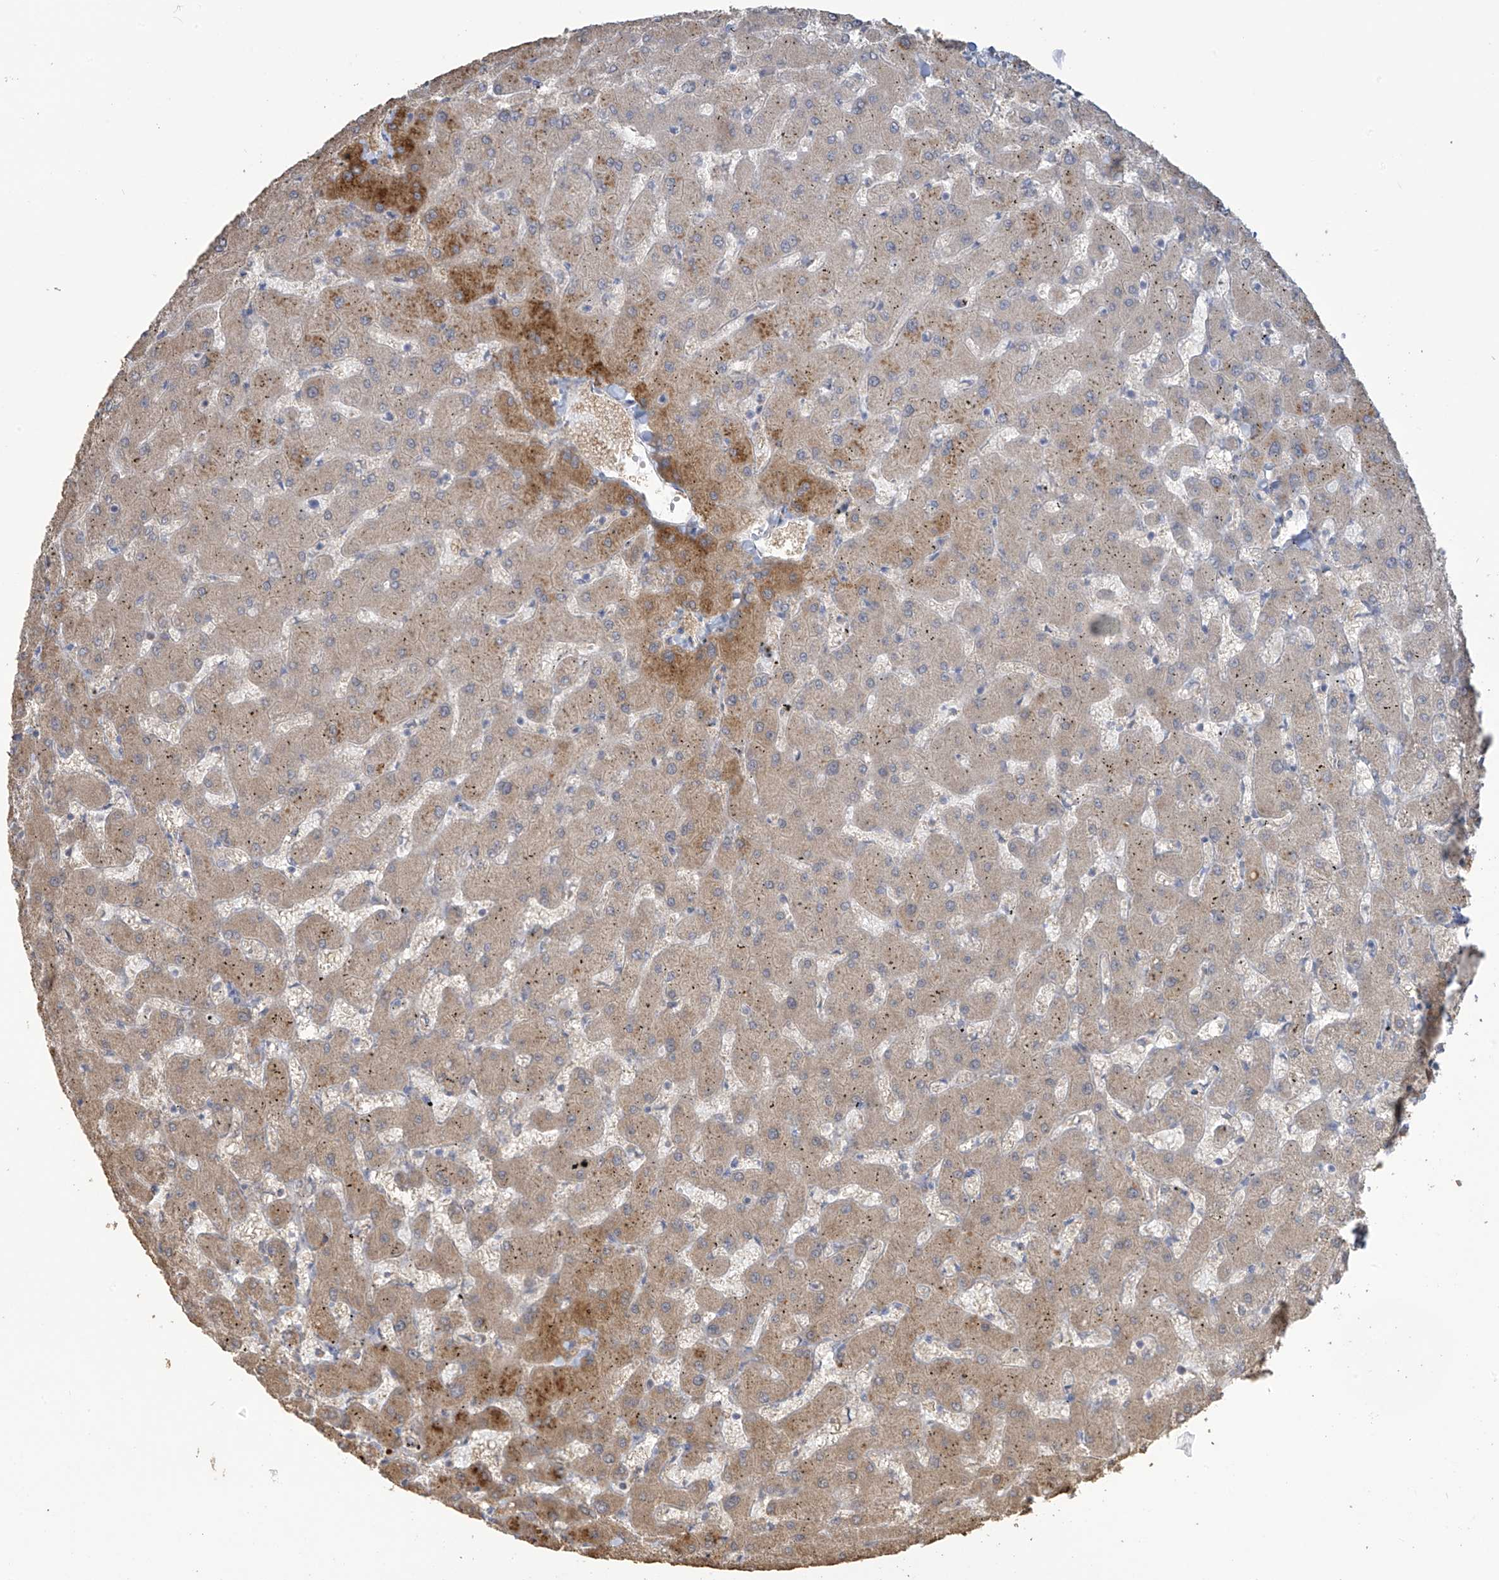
{"staining": {"intensity": "negative", "quantity": "none", "location": "none"}, "tissue": "liver", "cell_type": "Cholangiocytes", "image_type": "normal", "snomed": [{"axis": "morphology", "description": "Normal tissue, NOS"}, {"axis": "topography", "description": "Liver"}], "caption": "Cholangiocytes show no significant expression in normal liver. The staining was performed using DAB (3,3'-diaminobenzidine) to visualize the protein expression in brown, while the nuclei were stained in blue with hematoxylin (Magnification: 20x).", "gene": "SLFN14", "patient": {"sex": "female", "age": 63}}